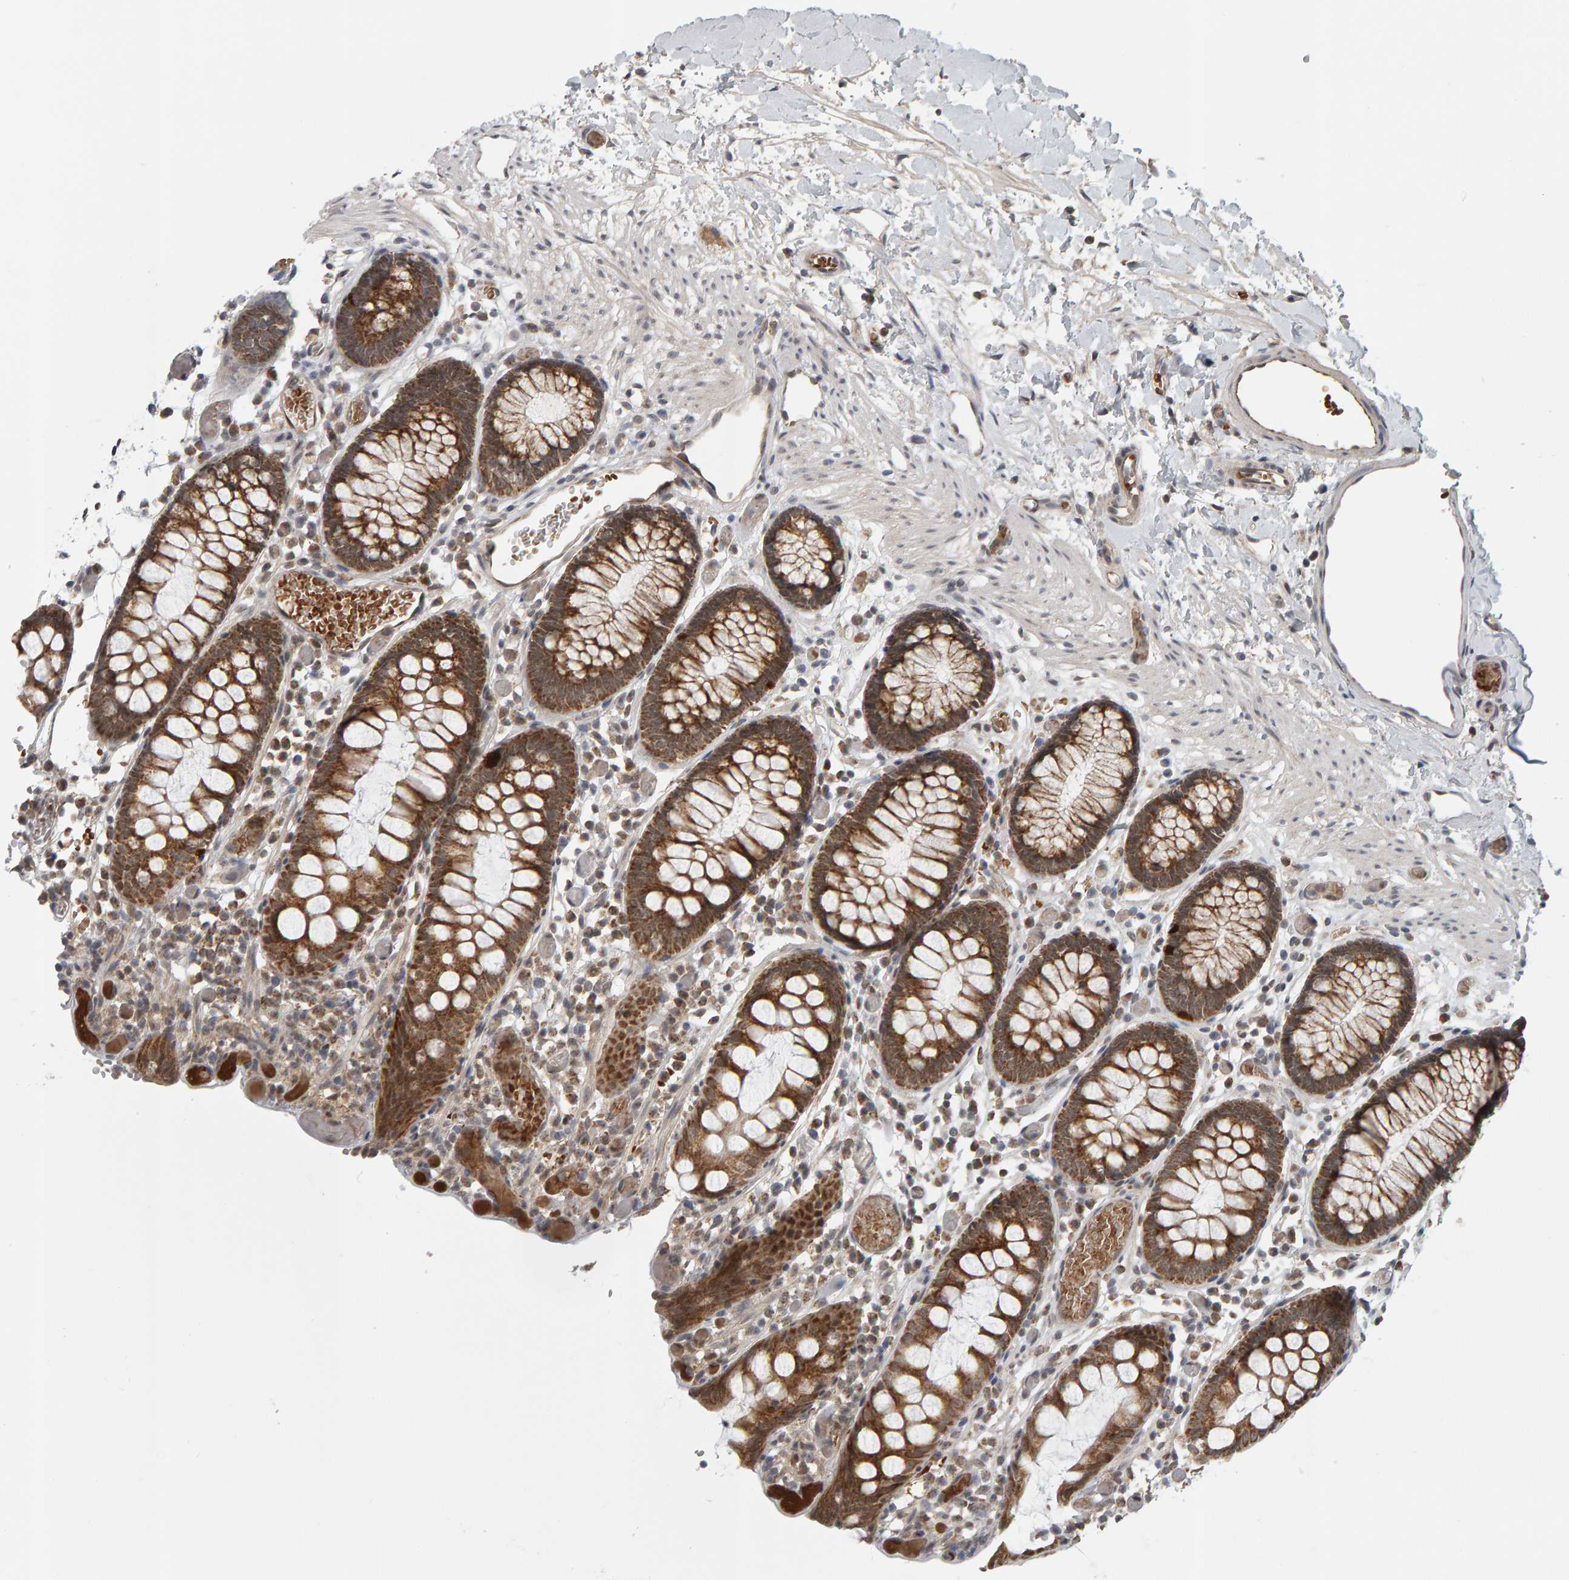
{"staining": {"intensity": "moderate", "quantity": ">75%", "location": "cytoplasmic/membranous"}, "tissue": "colon", "cell_type": "Endothelial cells", "image_type": "normal", "snomed": [{"axis": "morphology", "description": "Normal tissue, NOS"}, {"axis": "topography", "description": "Colon"}], "caption": "High-power microscopy captured an immunohistochemistry image of normal colon, revealing moderate cytoplasmic/membranous positivity in about >75% of endothelial cells.", "gene": "DAP3", "patient": {"sex": "male", "age": 14}}